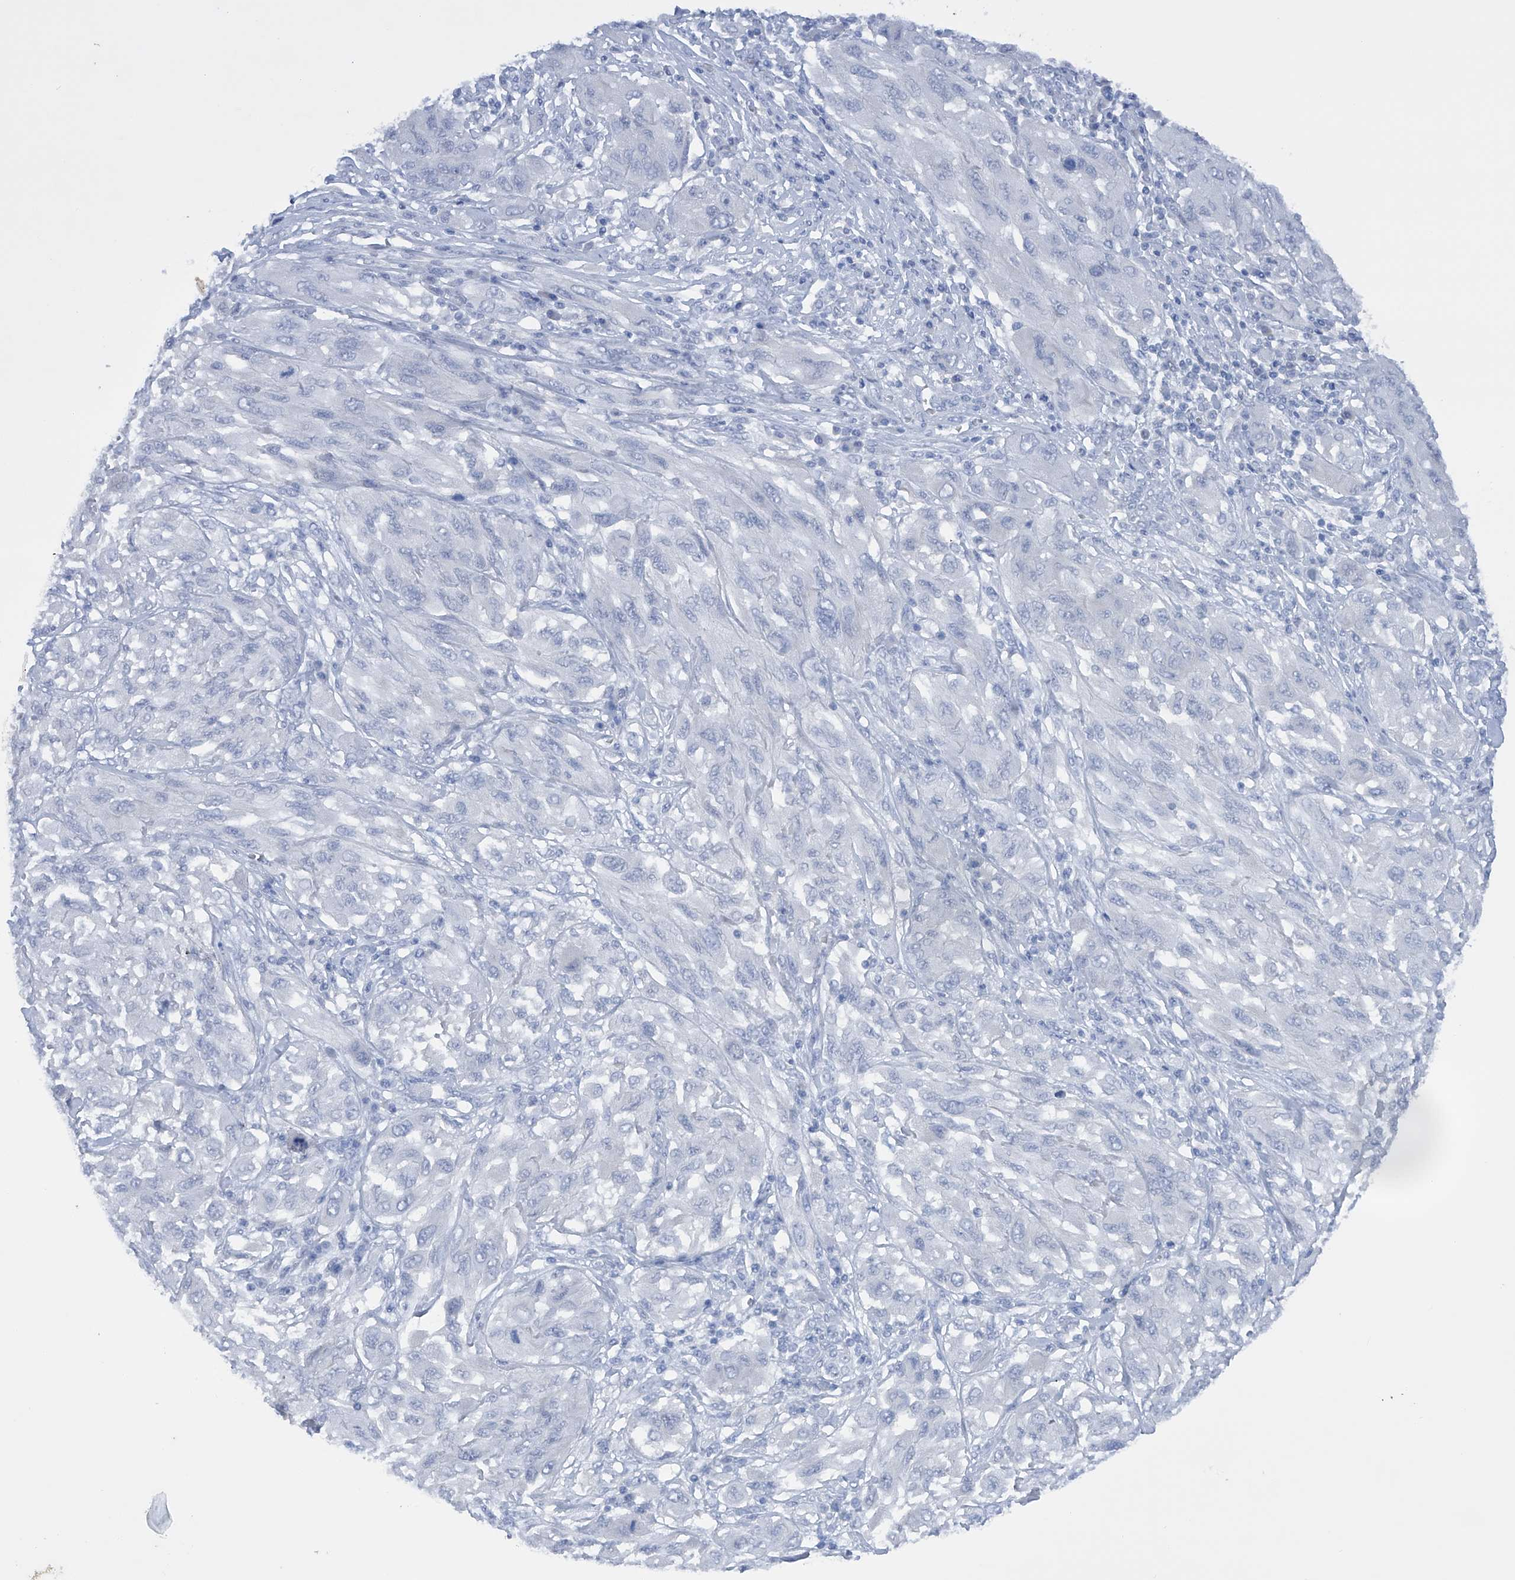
{"staining": {"intensity": "negative", "quantity": "none", "location": "none"}, "tissue": "melanoma", "cell_type": "Tumor cells", "image_type": "cancer", "snomed": [{"axis": "morphology", "description": "Malignant melanoma, NOS"}, {"axis": "topography", "description": "Skin"}], "caption": "Malignant melanoma was stained to show a protein in brown. There is no significant positivity in tumor cells.", "gene": "ADRA1A", "patient": {"sex": "female", "age": 91}}